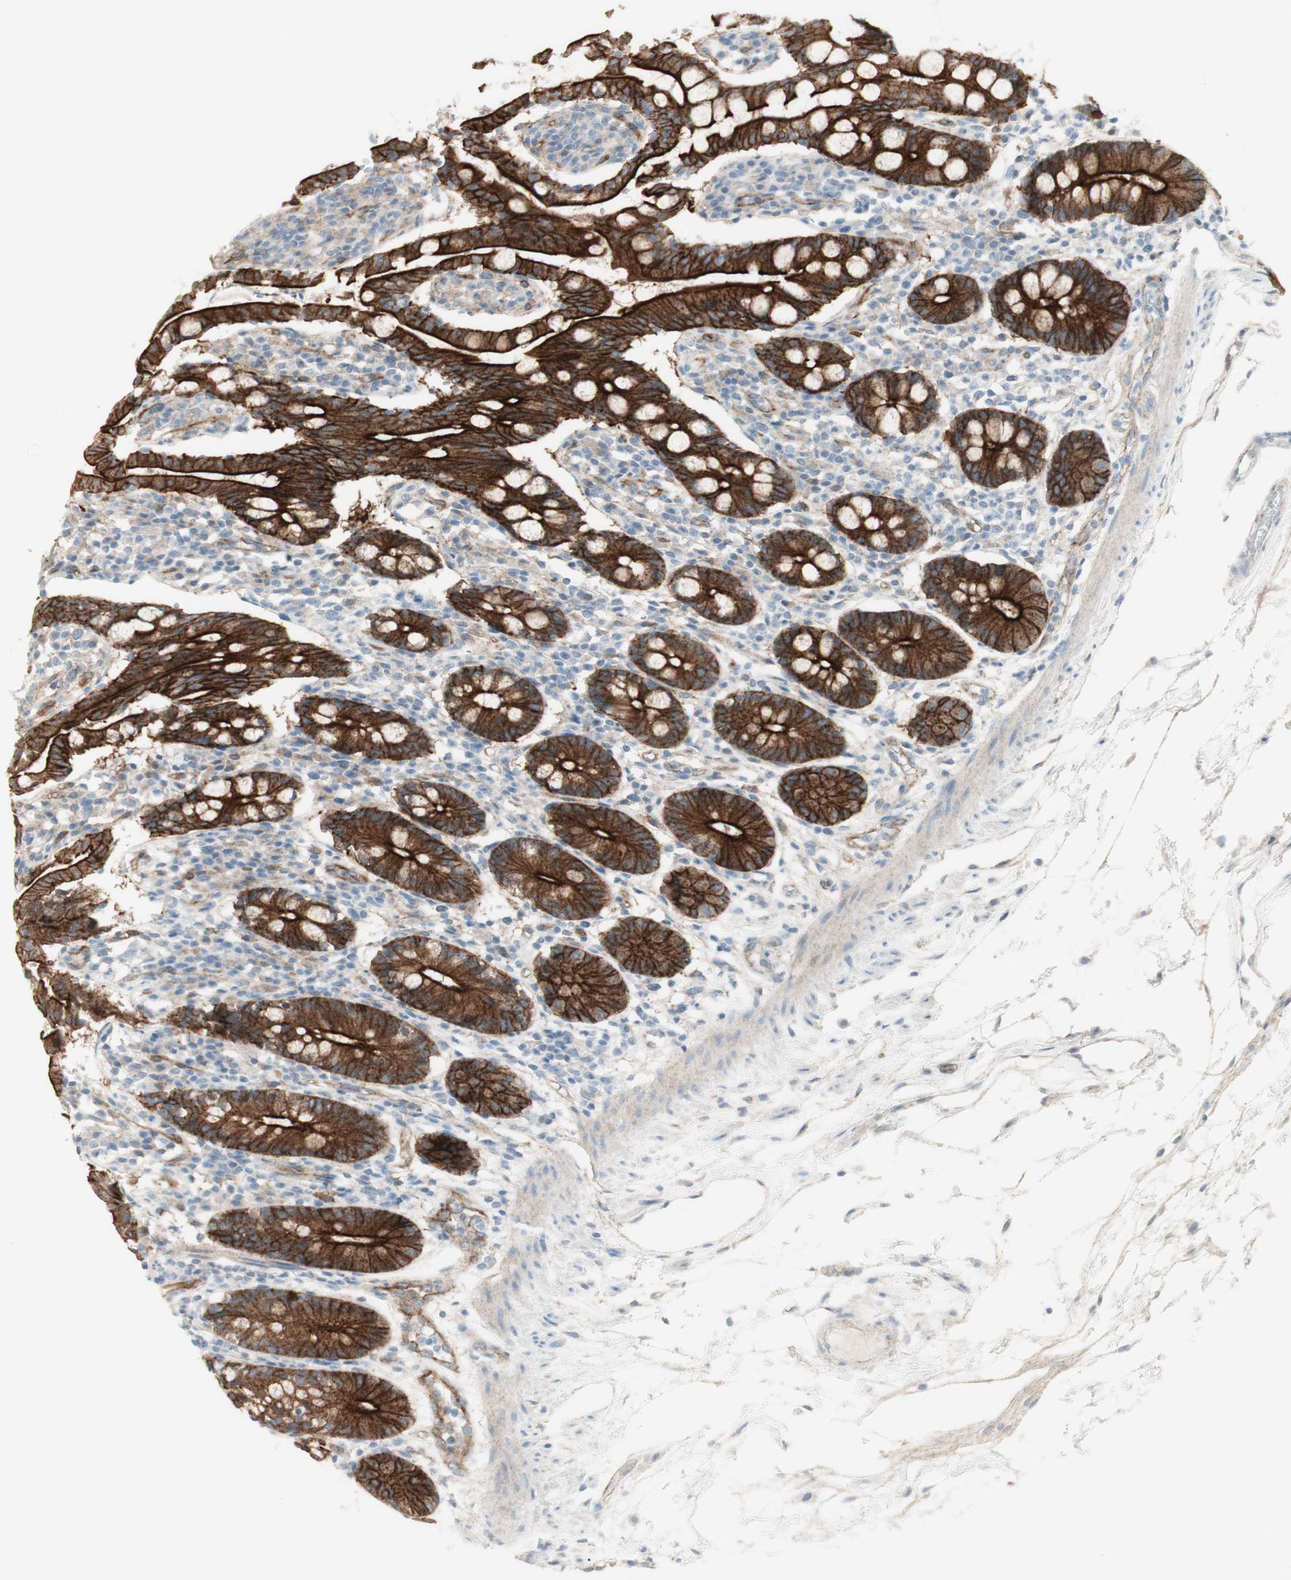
{"staining": {"intensity": "strong", "quantity": ">75%", "location": "cytoplasmic/membranous"}, "tissue": "small intestine", "cell_type": "Glandular cells", "image_type": "normal", "snomed": [{"axis": "morphology", "description": "Normal tissue, NOS"}, {"axis": "morphology", "description": "Cystadenocarcinoma, serous, Metastatic site"}, {"axis": "topography", "description": "Small intestine"}], "caption": "IHC histopathology image of benign human small intestine stained for a protein (brown), which shows high levels of strong cytoplasmic/membranous expression in about >75% of glandular cells.", "gene": "MYO6", "patient": {"sex": "female", "age": 61}}